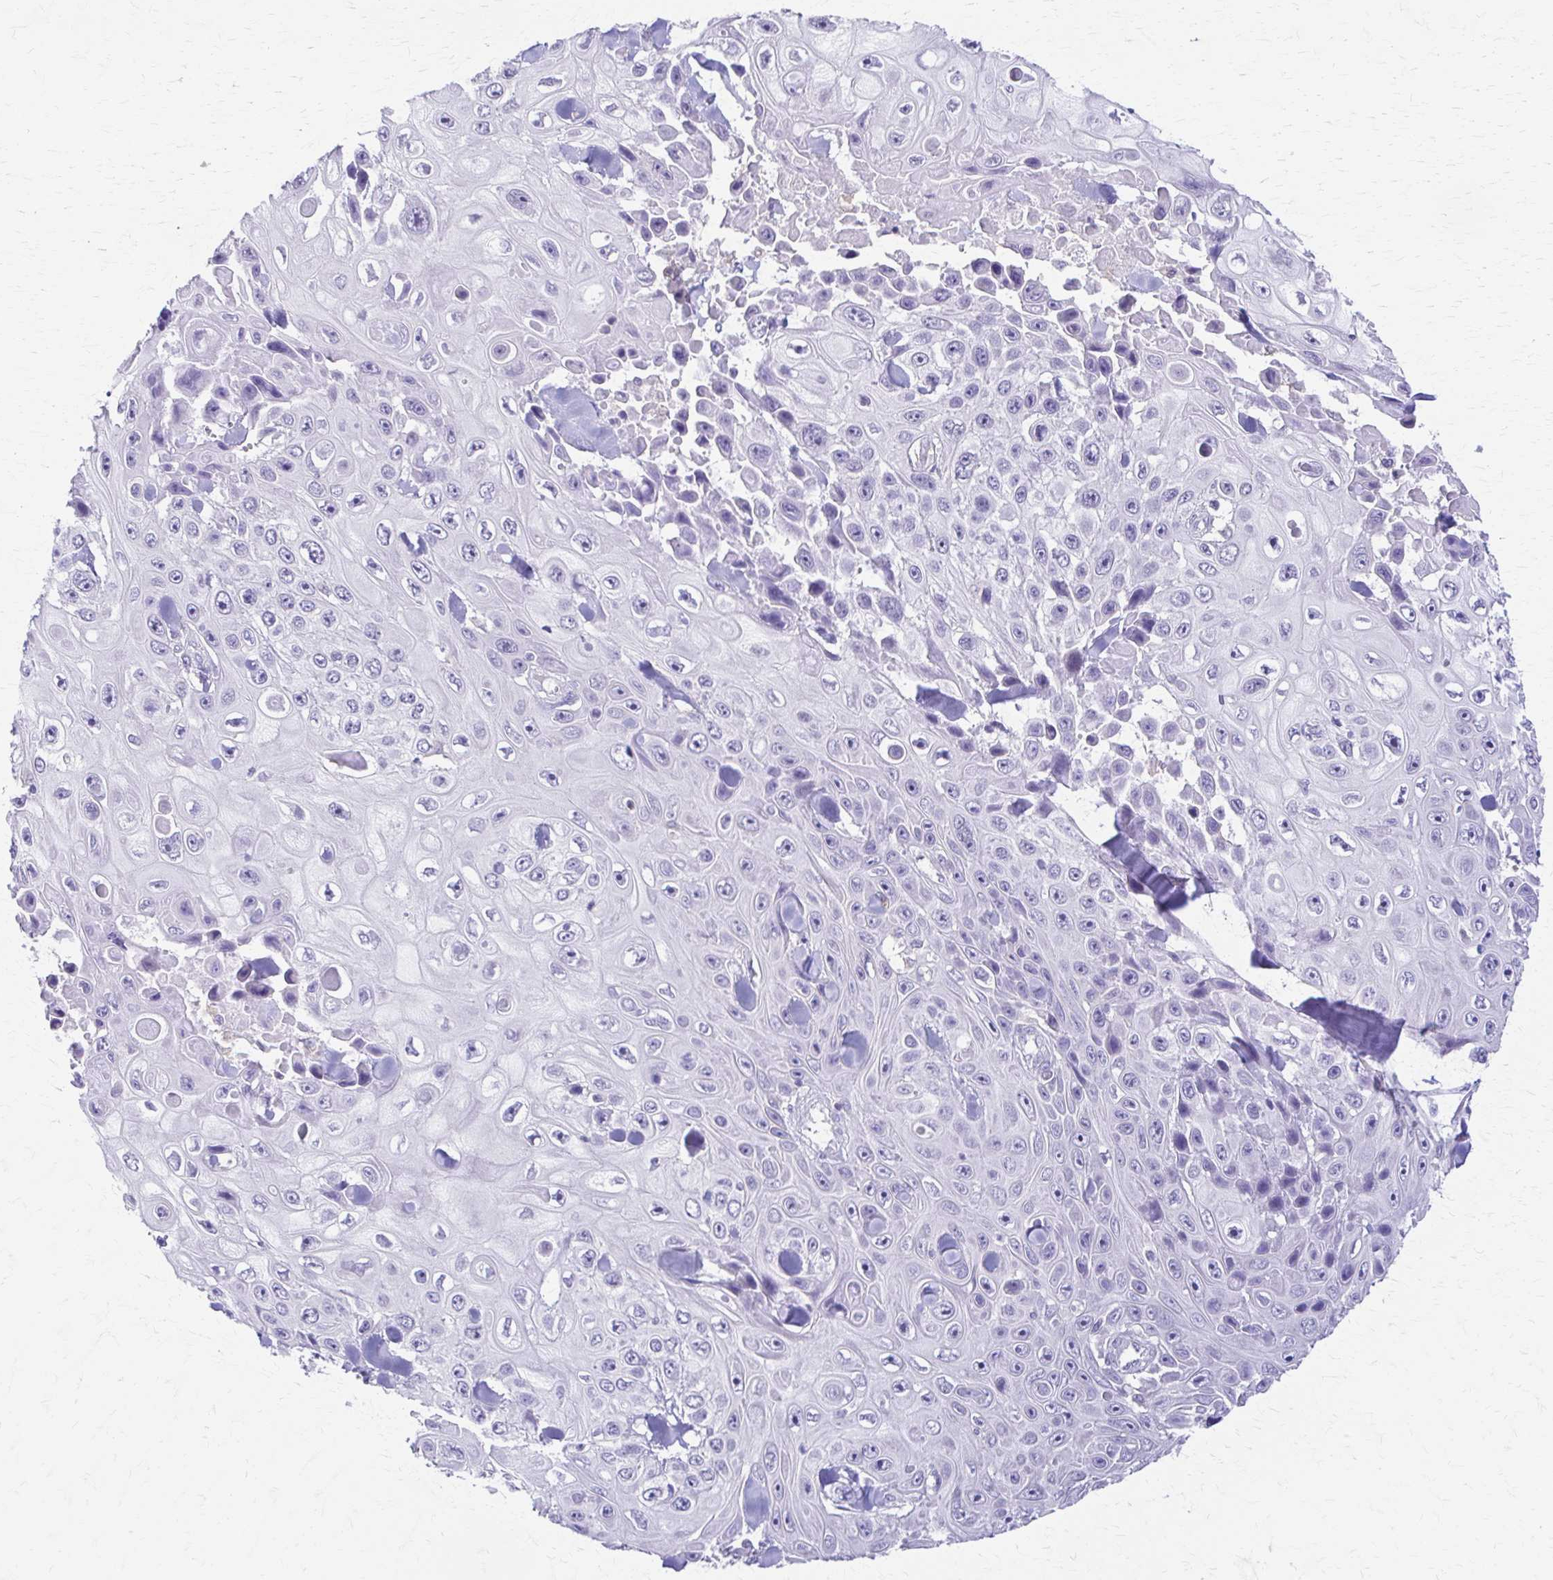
{"staining": {"intensity": "negative", "quantity": "none", "location": "none"}, "tissue": "skin cancer", "cell_type": "Tumor cells", "image_type": "cancer", "snomed": [{"axis": "morphology", "description": "Squamous cell carcinoma, NOS"}, {"axis": "topography", "description": "Skin"}], "caption": "Immunohistochemistry (IHC) photomicrograph of human skin cancer stained for a protein (brown), which displays no positivity in tumor cells.", "gene": "PIK3AP1", "patient": {"sex": "male", "age": 82}}